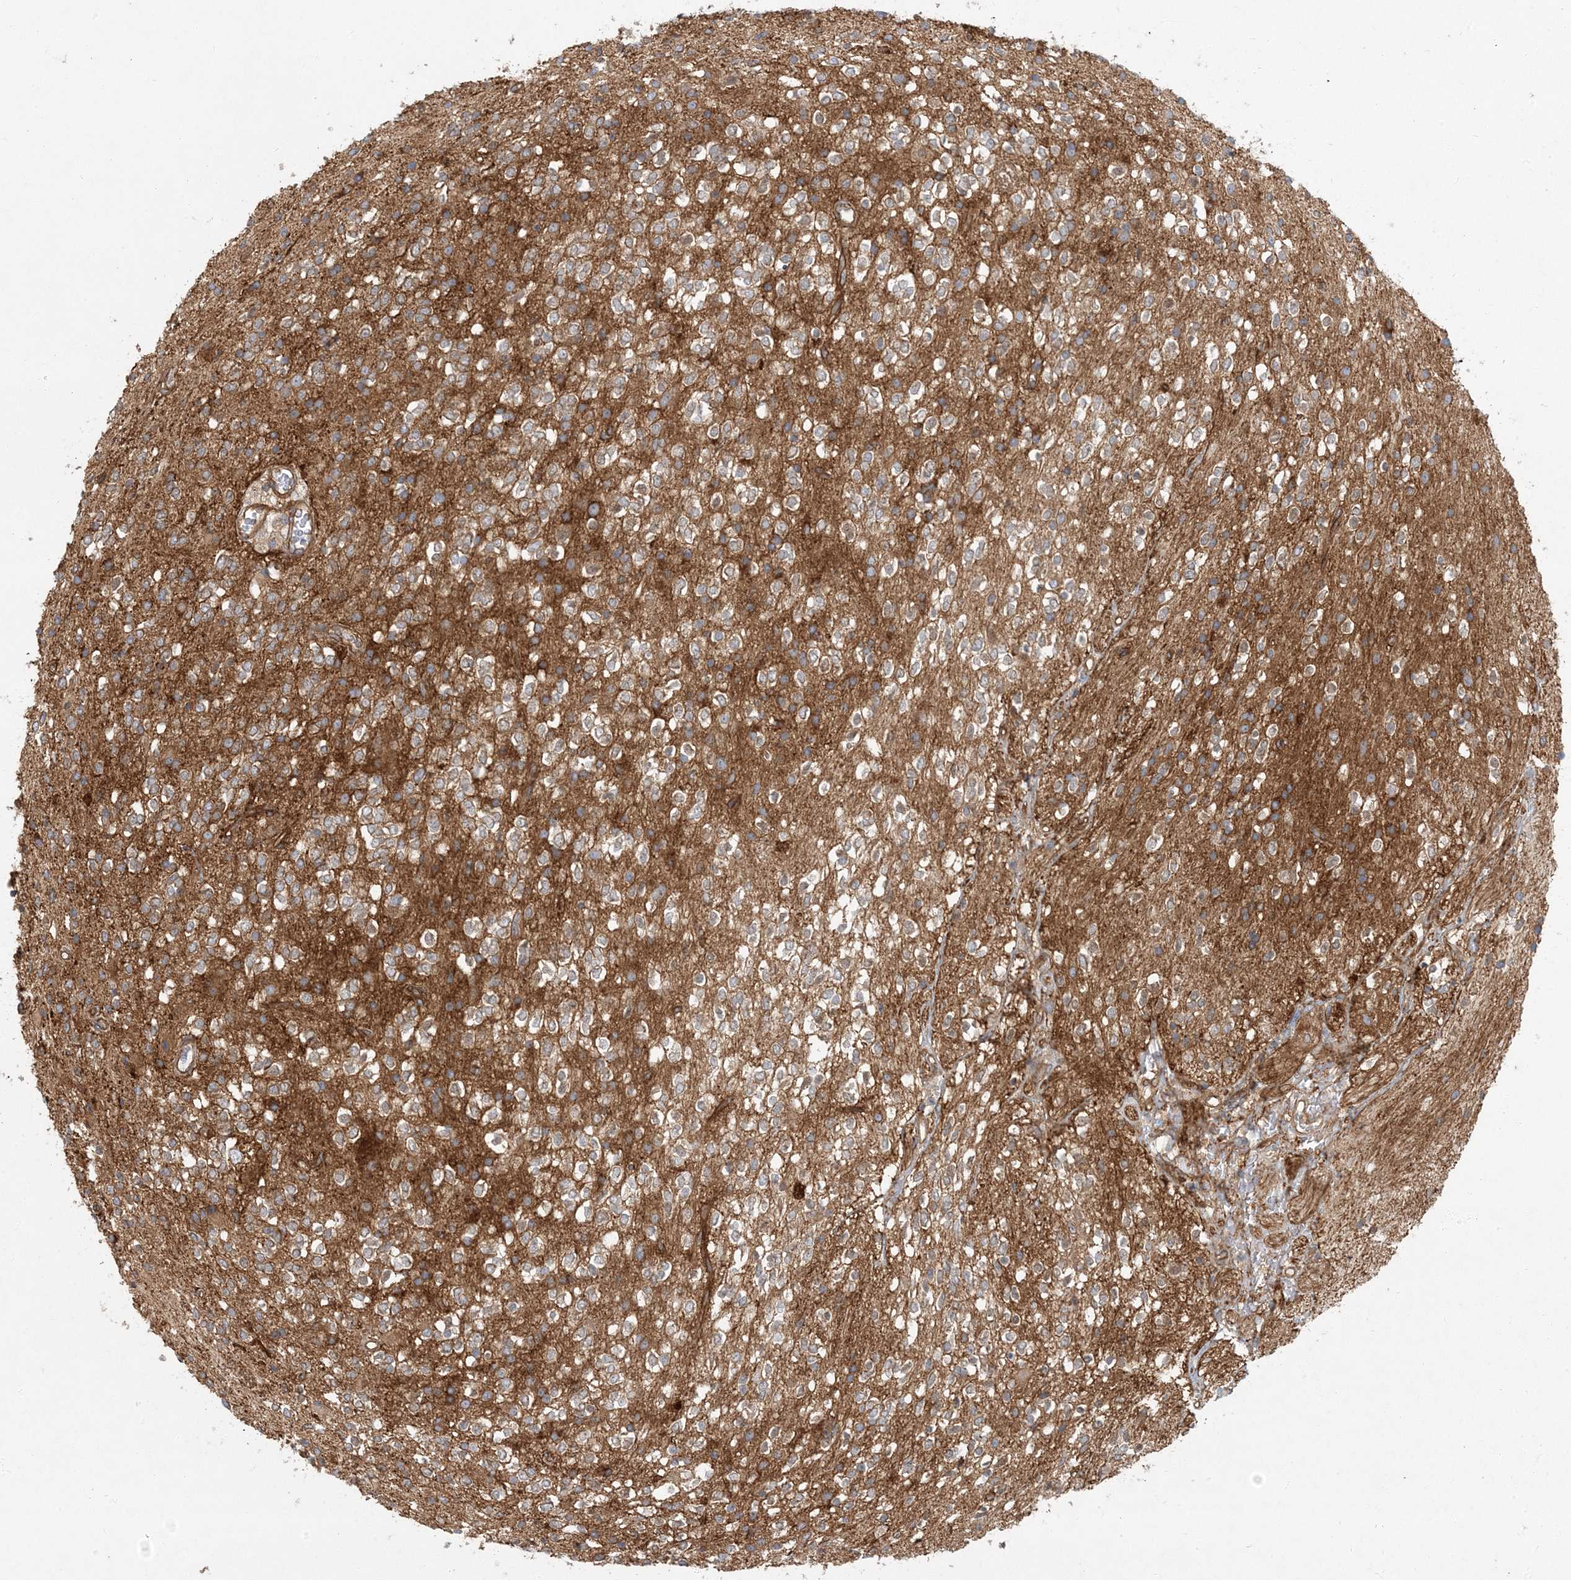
{"staining": {"intensity": "weak", "quantity": "<25%", "location": "cytoplasmic/membranous"}, "tissue": "glioma", "cell_type": "Tumor cells", "image_type": "cancer", "snomed": [{"axis": "morphology", "description": "Glioma, malignant, High grade"}, {"axis": "topography", "description": "Brain"}], "caption": "Human glioma stained for a protein using IHC demonstrates no expression in tumor cells.", "gene": "ATP23", "patient": {"sex": "male", "age": 34}}